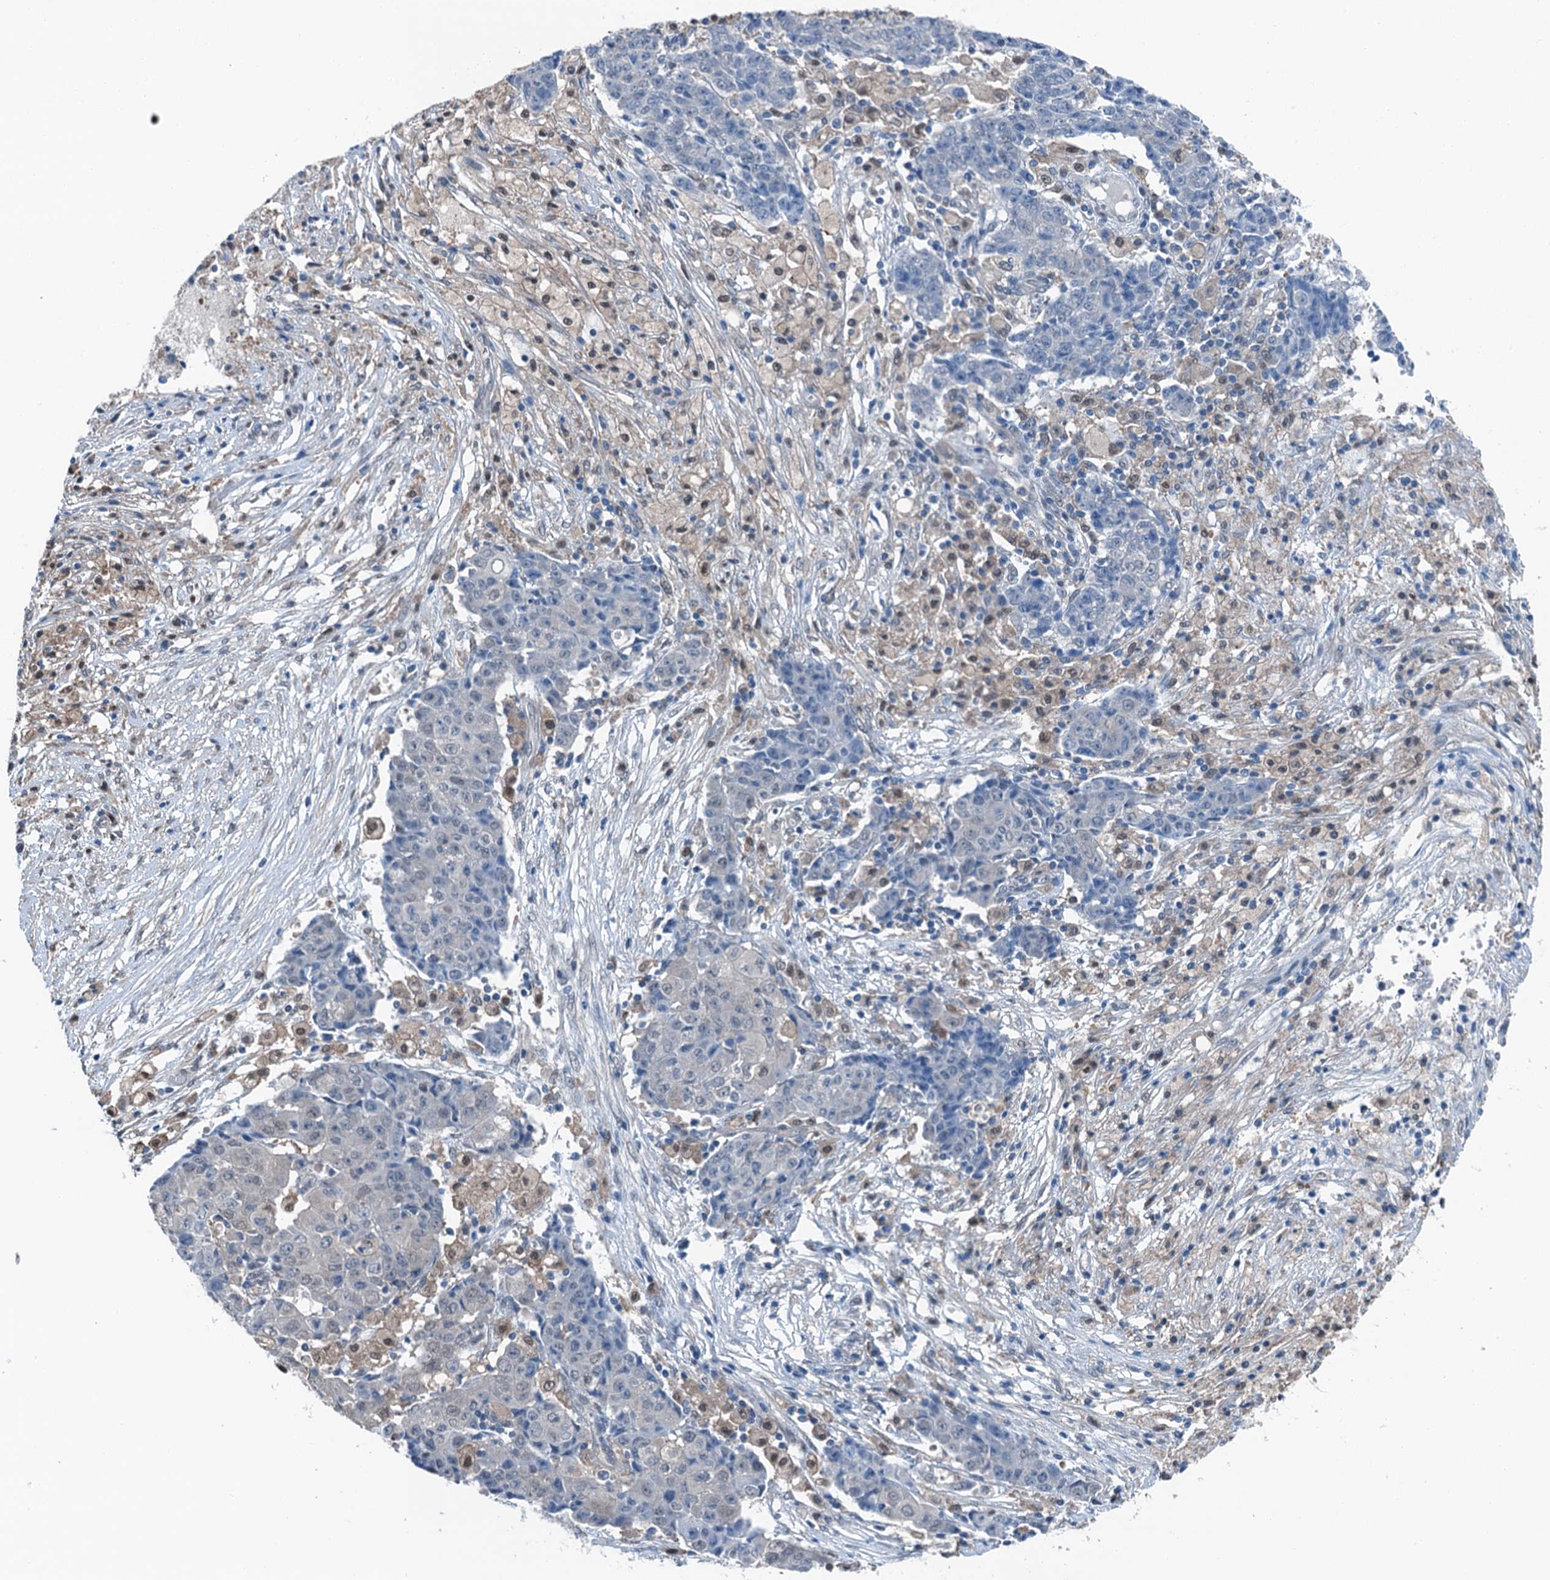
{"staining": {"intensity": "negative", "quantity": "none", "location": "none"}, "tissue": "ovarian cancer", "cell_type": "Tumor cells", "image_type": "cancer", "snomed": [{"axis": "morphology", "description": "Carcinoma, endometroid"}, {"axis": "topography", "description": "Ovary"}], "caption": "Protein analysis of endometroid carcinoma (ovarian) demonstrates no significant staining in tumor cells.", "gene": "RNH1", "patient": {"sex": "female", "age": 42}}